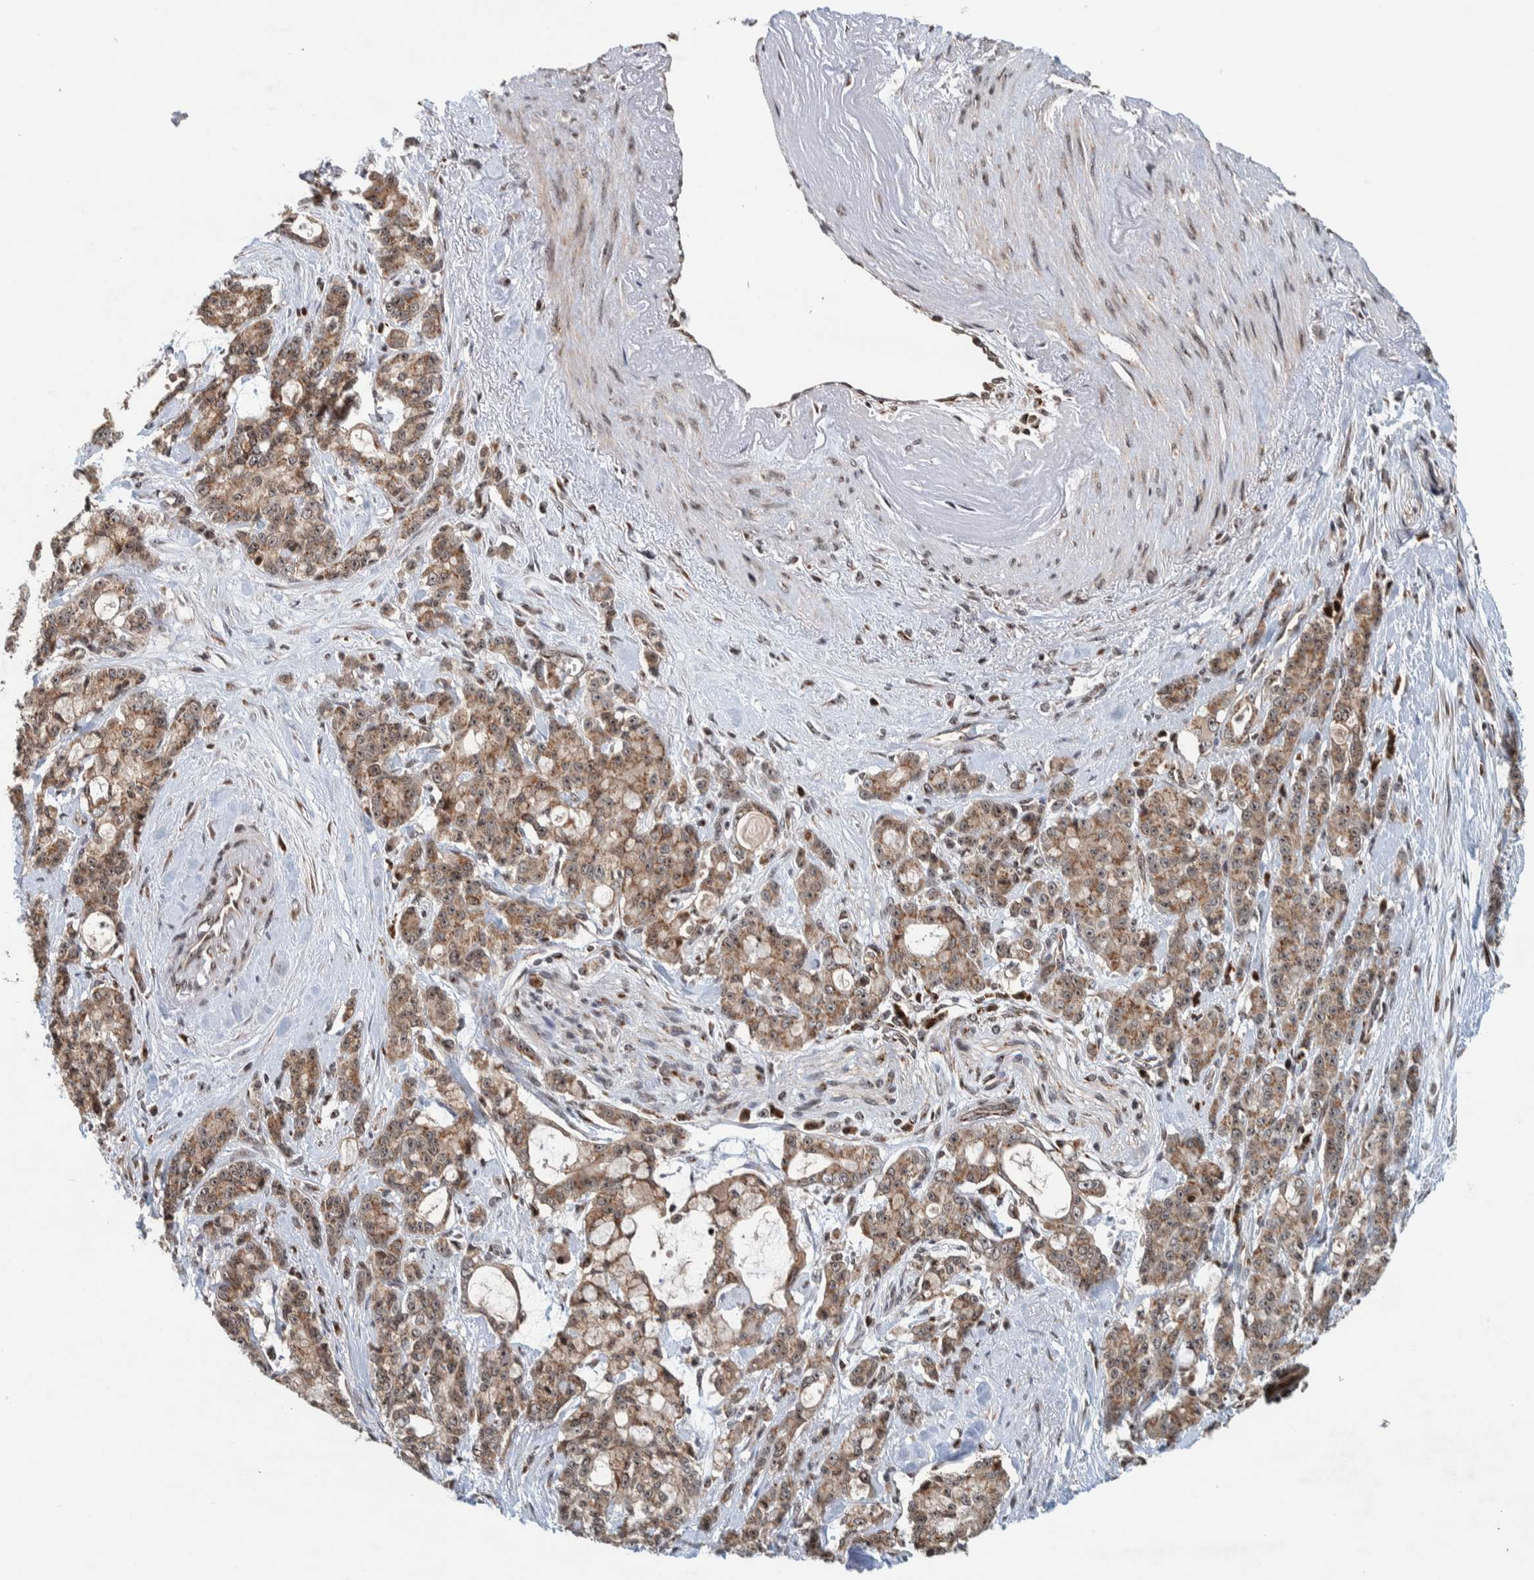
{"staining": {"intensity": "weak", "quantity": ">75%", "location": "cytoplasmic/membranous"}, "tissue": "pancreatic cancer", "cell_type": "Tumor cells", "image_type": "cancer", "snomed": [{"axis": "morphology", "description": "Adenocarcinoma, NOS"}, {"axis": "topography", "description": "Pancreas"}], "caption": "Pancreatic cancer tissue demonstrates weak cytoplasmic/membranous expression in approximately >75% of tumor cells, visualized by immunohistochemistry. (DAB (3,3'-diaminobenzidine) IHC, brown staining for protein, blue staining for nuclei).", "gene": "CCDC182", "patient": {"sex": "female", "age": 73}}